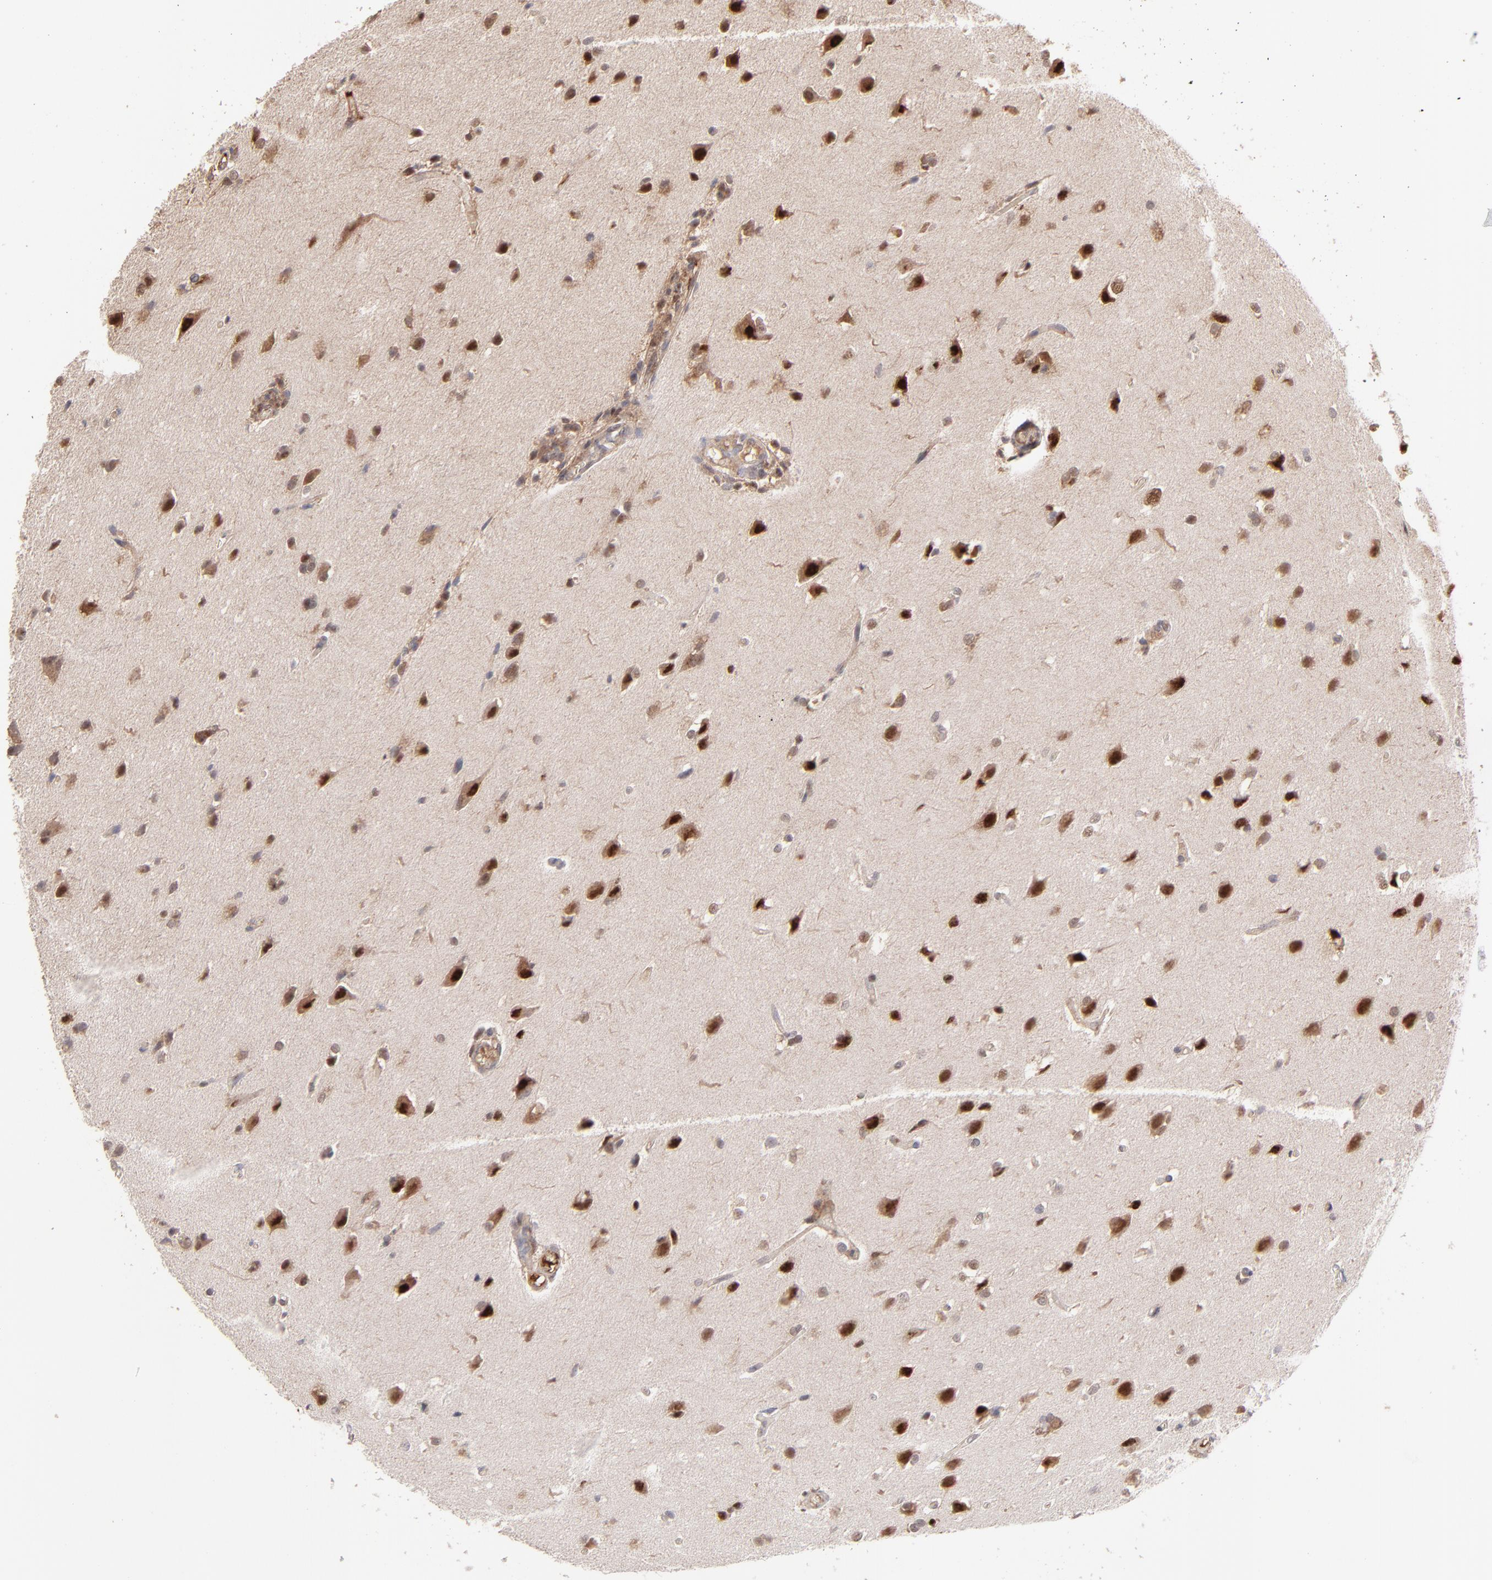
{"staining": {"intensity": "strong", "quantity": ">75%", "location": "cytoplasmic/membranous,nuclear"}, "tissue": "glioma", "cell_type": "Tumor cells", "image_type": "cancer", "snomed": [{"axis": "morphology", "description": "Glioma, malignant, High grade"}, {"axis": "topography", "description": "Brain"}], "caption": "Protein expression analysis of human malignant glioma (high-grade) reveals strong cytoplasmic/membranous and nuclear positivity in approximately >75% of tumor cells. The staining was performed using DAB, with brown indicating positive protein expression. Nuclei are stained blue with hematoxylin.", "gene": "PSMD14", "patient": {"sex": "male", "age": 68}}